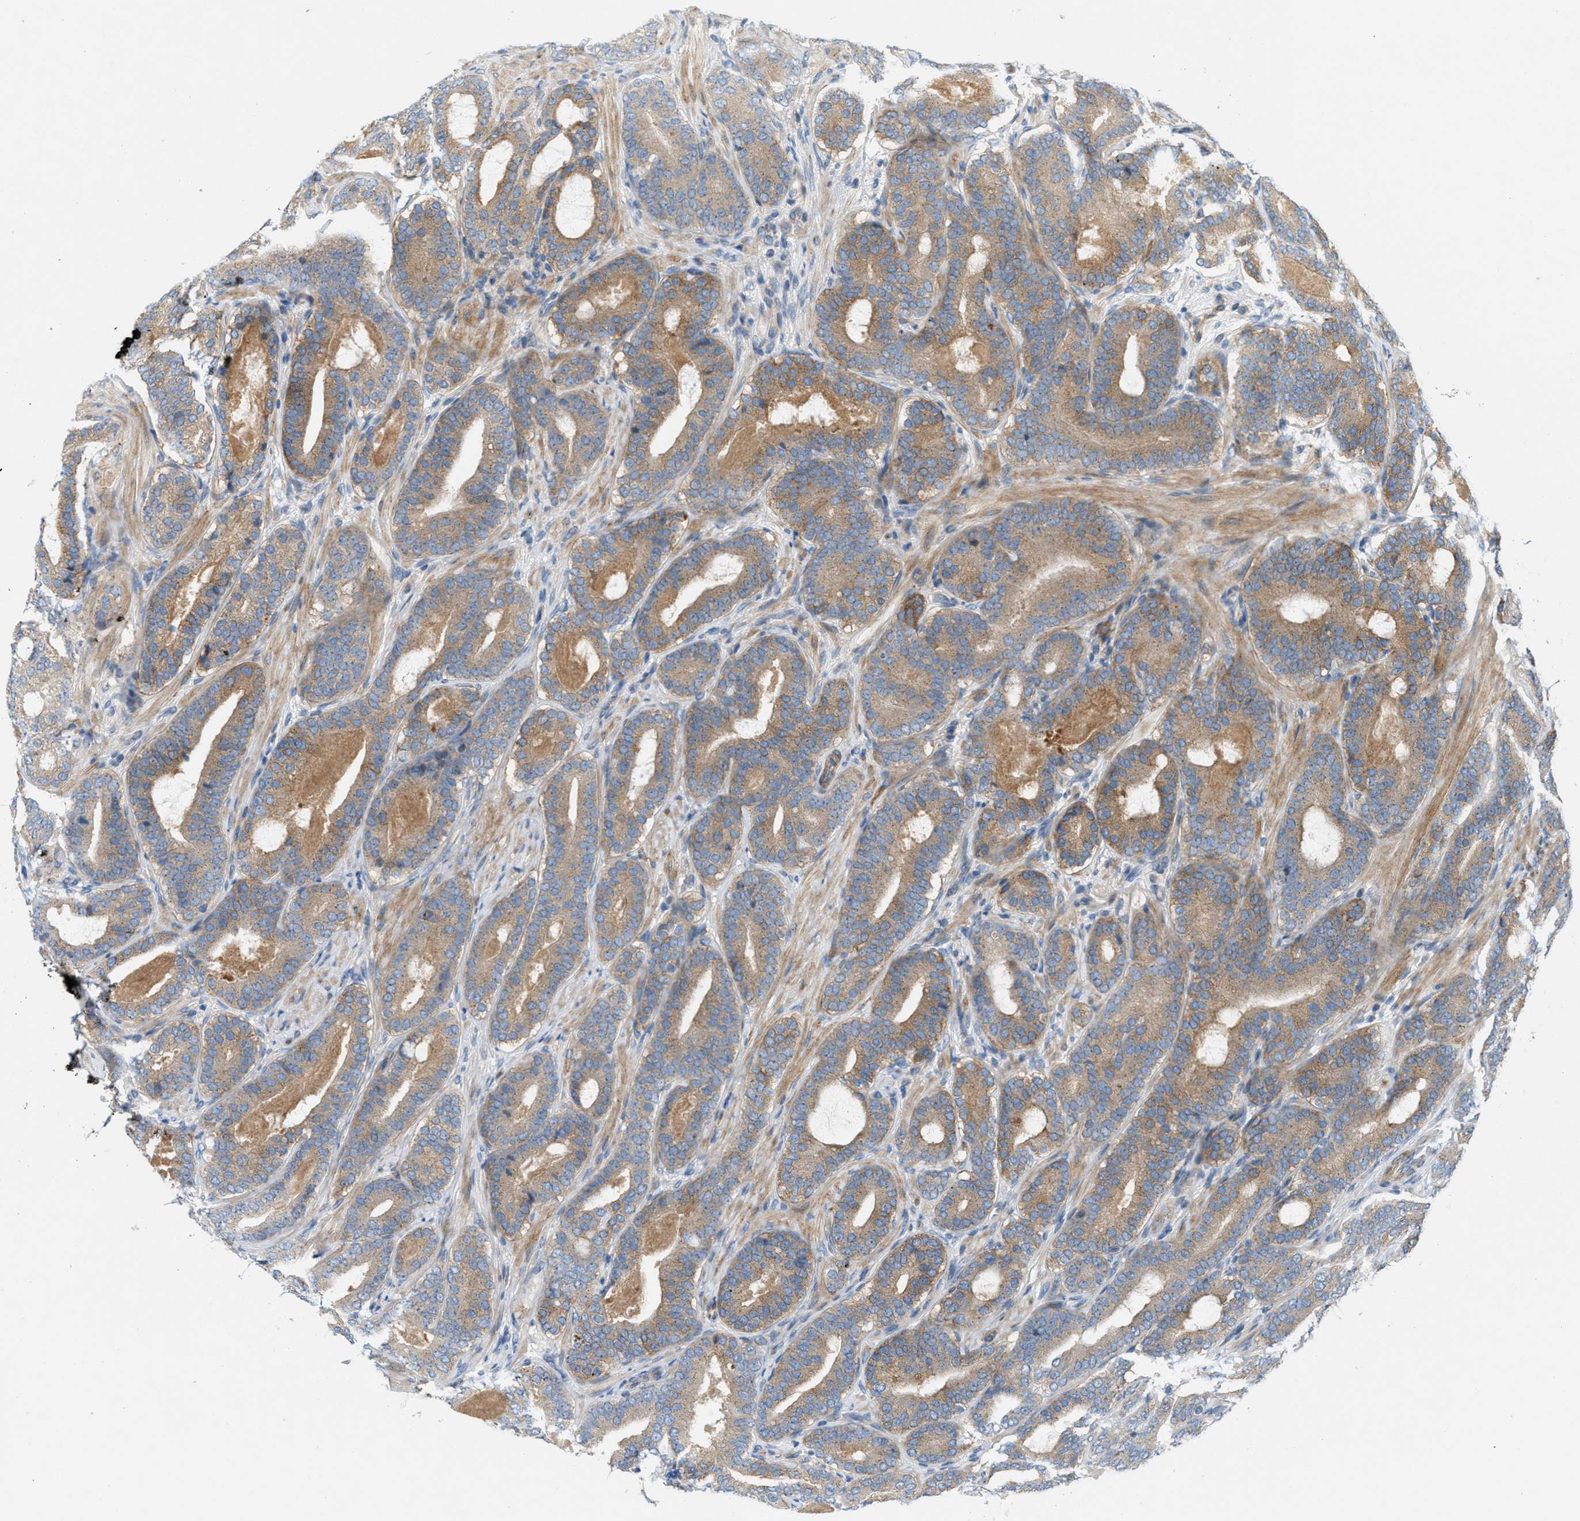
{"staining": {"intensity": "moderate", "quantity": ">75%", "location": "cytoplasmic/membranous"}, "tissue": "prostate cancer", "cell_type": "Tumor cells", "image_type": "cancer", "snomed": [{"axis": "morphology", "description": "Adenocarcinoma, High grade"}, {"axis": "topography", "description": "Prostate"}], "caption": "Protein analysis of prostate adenocarcinoma (high-grade) tissue demonstrates moderate cytoplasmic/membranous staining in about >75% of tumor cells.", "gene": "CYB5D1", "patient": {"sex": "male", "age": 60}}